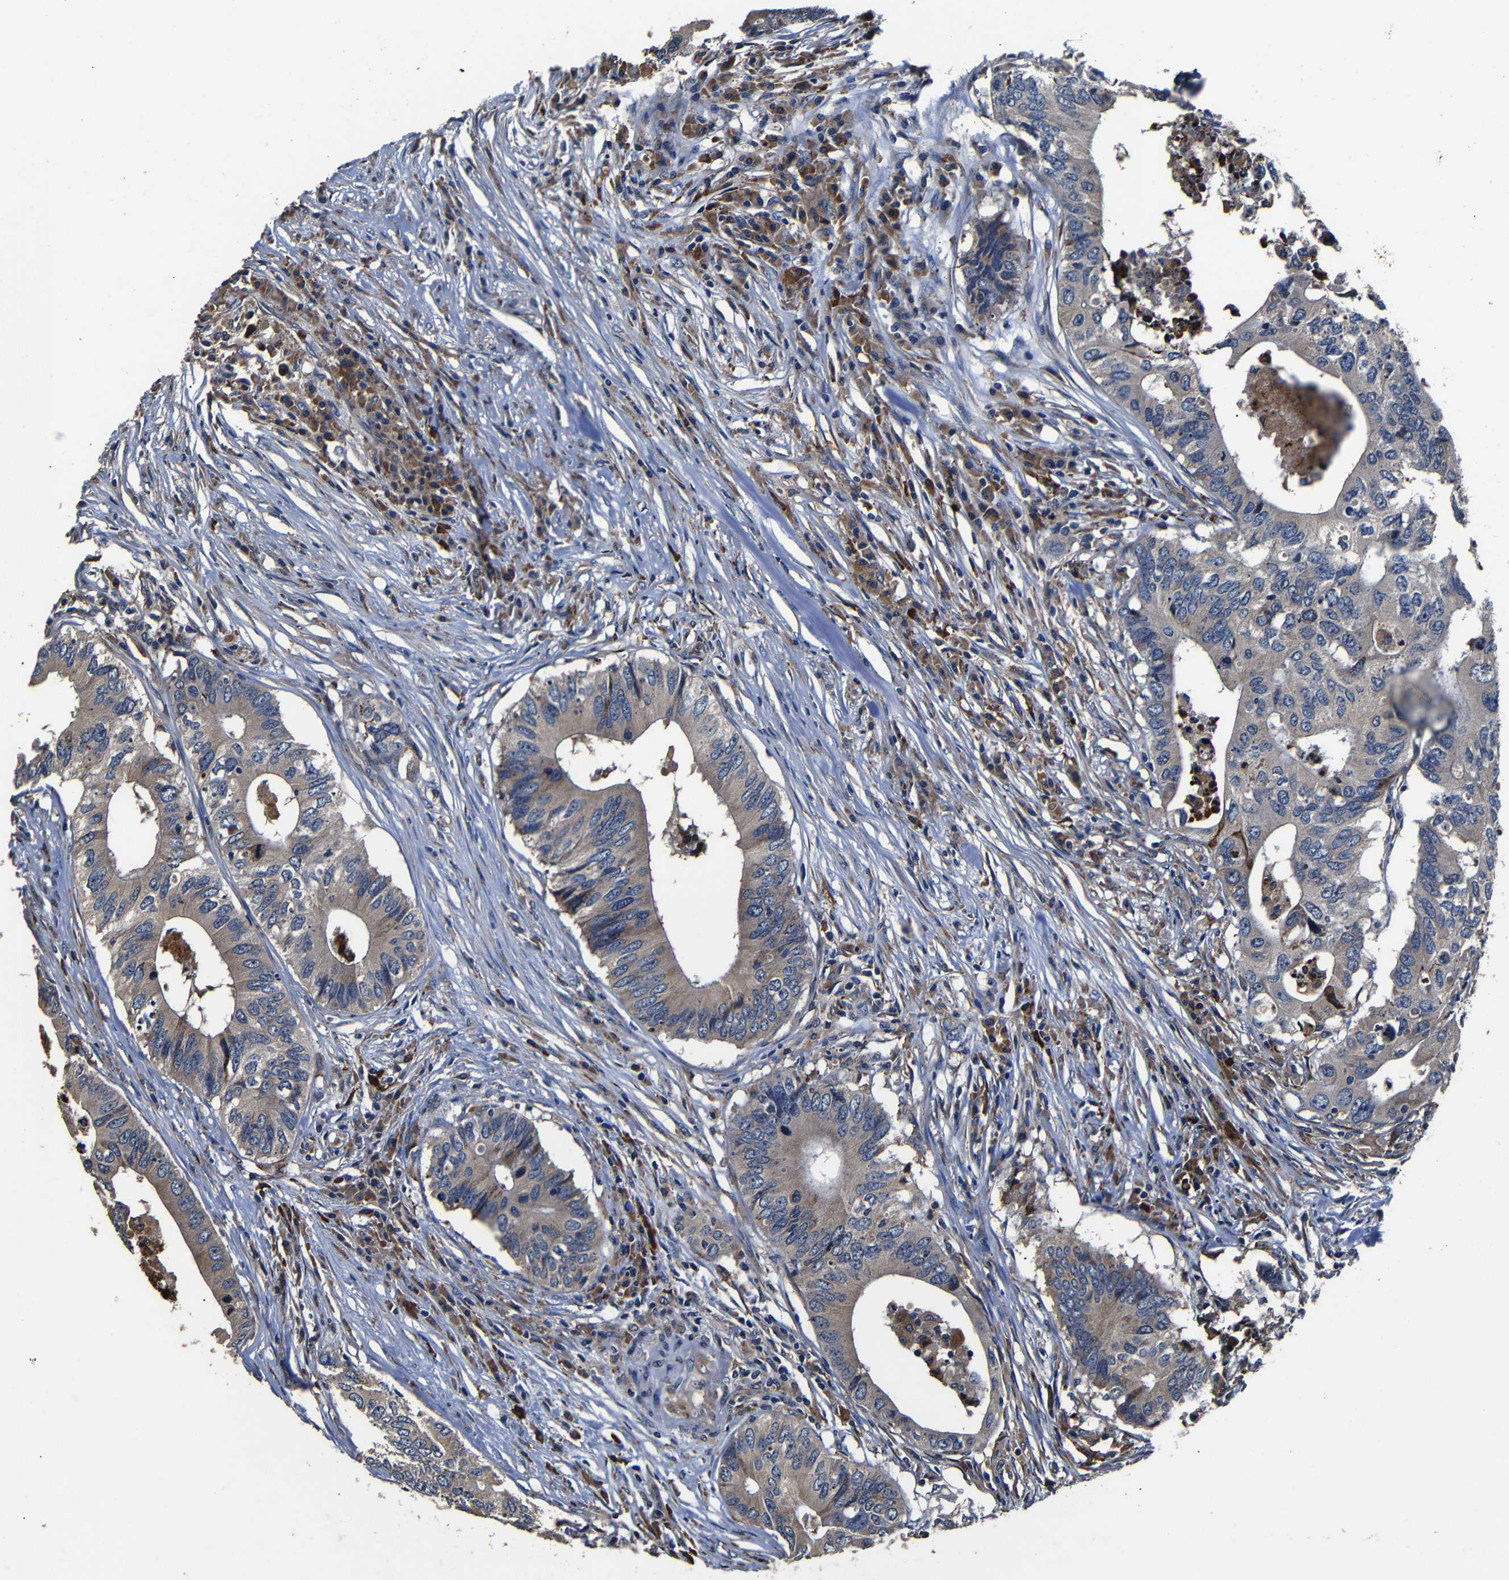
{"staining": {"intensity": "weak", "quantity": ">75%", "location": "cytoplasmic/membranous"}, "tissue": "colorectal cancer", "cell_type": "Tumor cells", "image_type": "cancer", "snomed": [{"axis": "morphology", "description": "Adenocarcinoma, NOS"}, {"axis": "topography", "description": "Colon"}], "caption": "Weak cytoplasmic/membranous staining is present in approximately >75% of tumor cells in colorectal adenocarcinoma.", "gene": "SCN9A", "patient": {"sex": "male", "age": 71}}